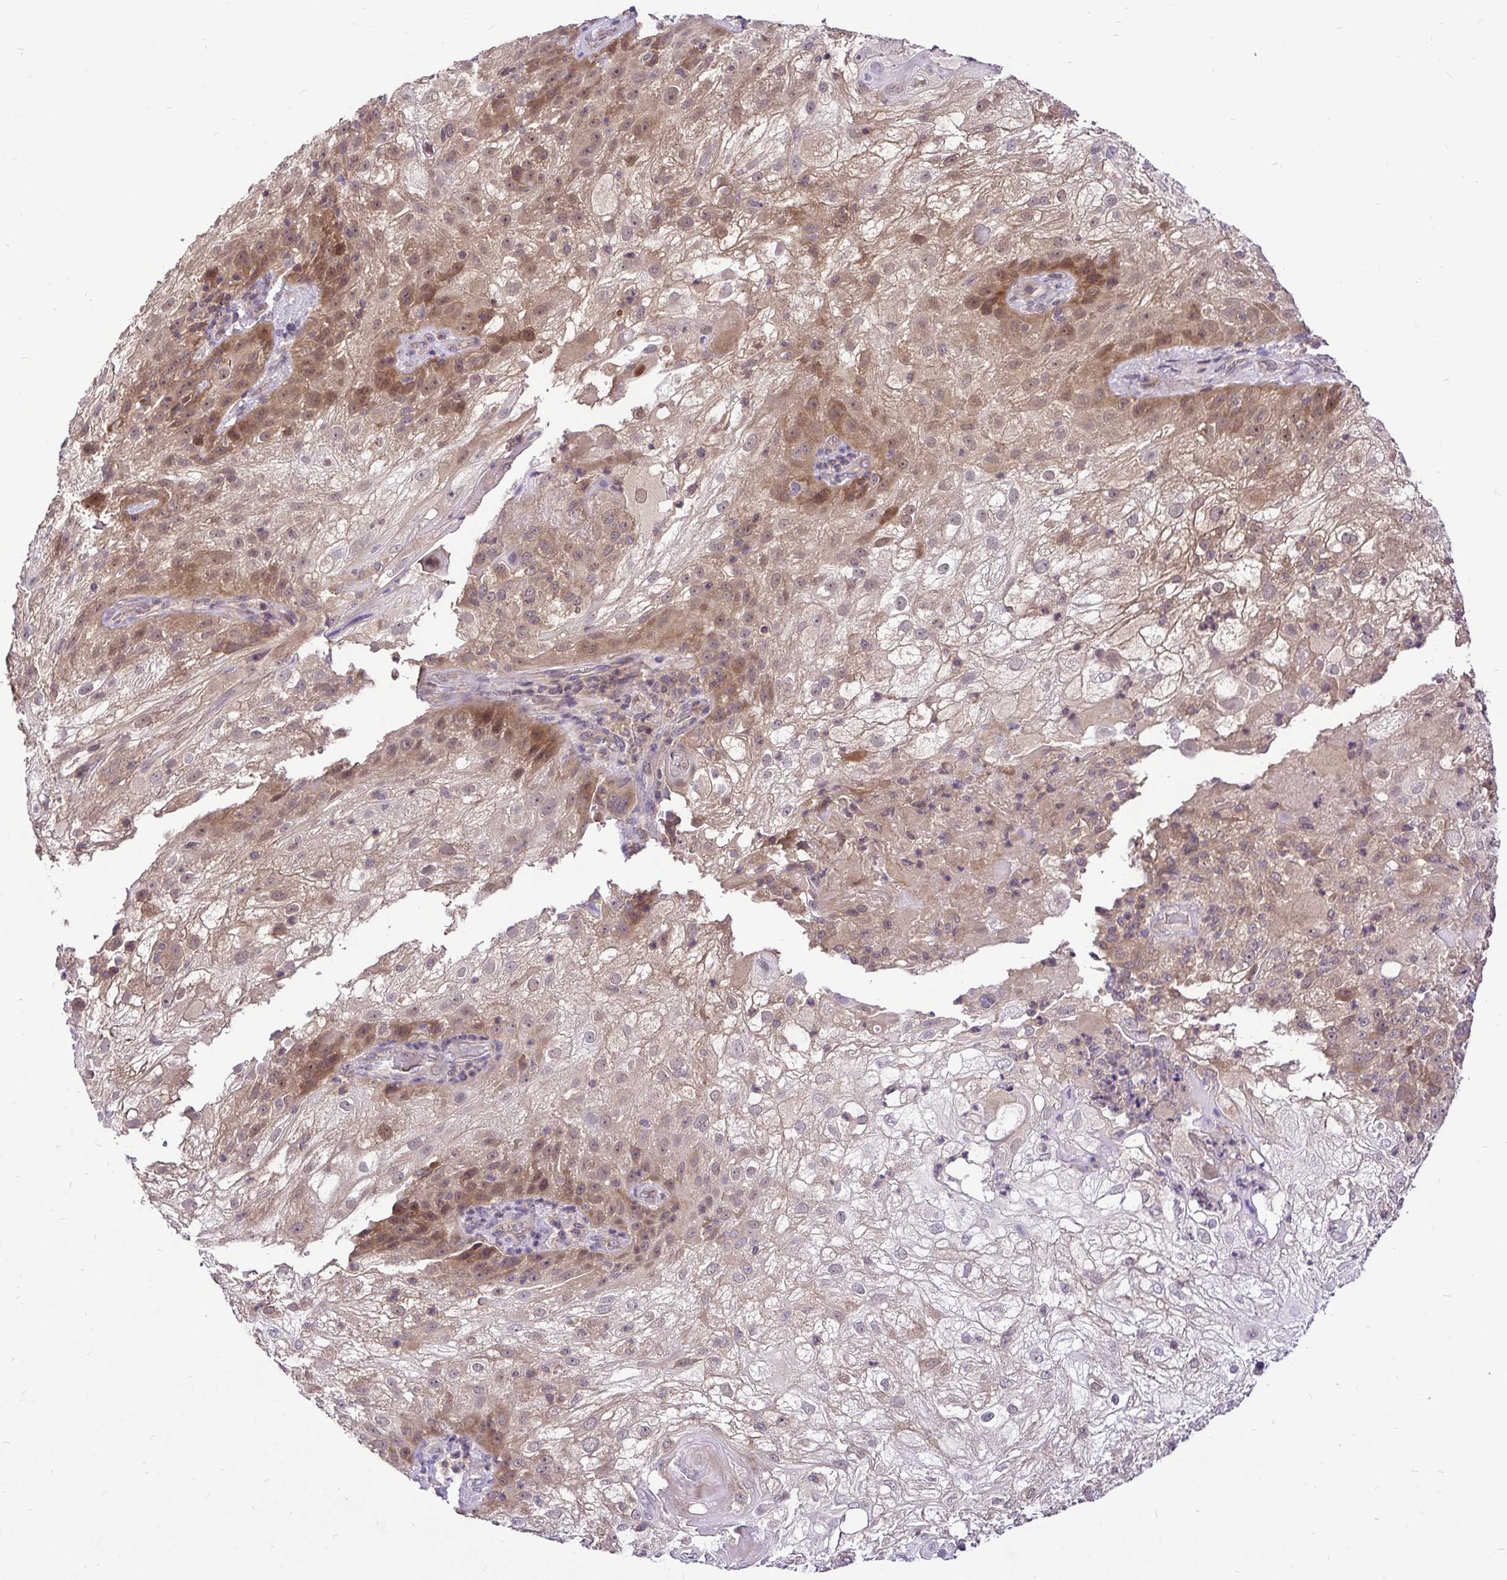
{"staining": {"intensity": "moderate", "quantity": "25%-75%", "location": "cytoplasmic/membranous,nuclear"}, "tissue": "skin cancer", "cell_type": "Tumor cells", "image_type": "cancer", "snomed": [{"axis": "morphology", "description": "Normal tissue, NOS"}, {"axis": "morphology", "description": "Squamous cell carcinoma, NOS"}, {"axis": "topography", "description": "Skin"}], "caption": "Human squamous cell carcinoma (skin) stained for a protein (brown) displays moderate cytoplasmic/membranous and nuclear positive expression in about 25%-75% of tumor cells.", "gene": "UBE2M", "patient": {"sex": "female", "age": 83}}